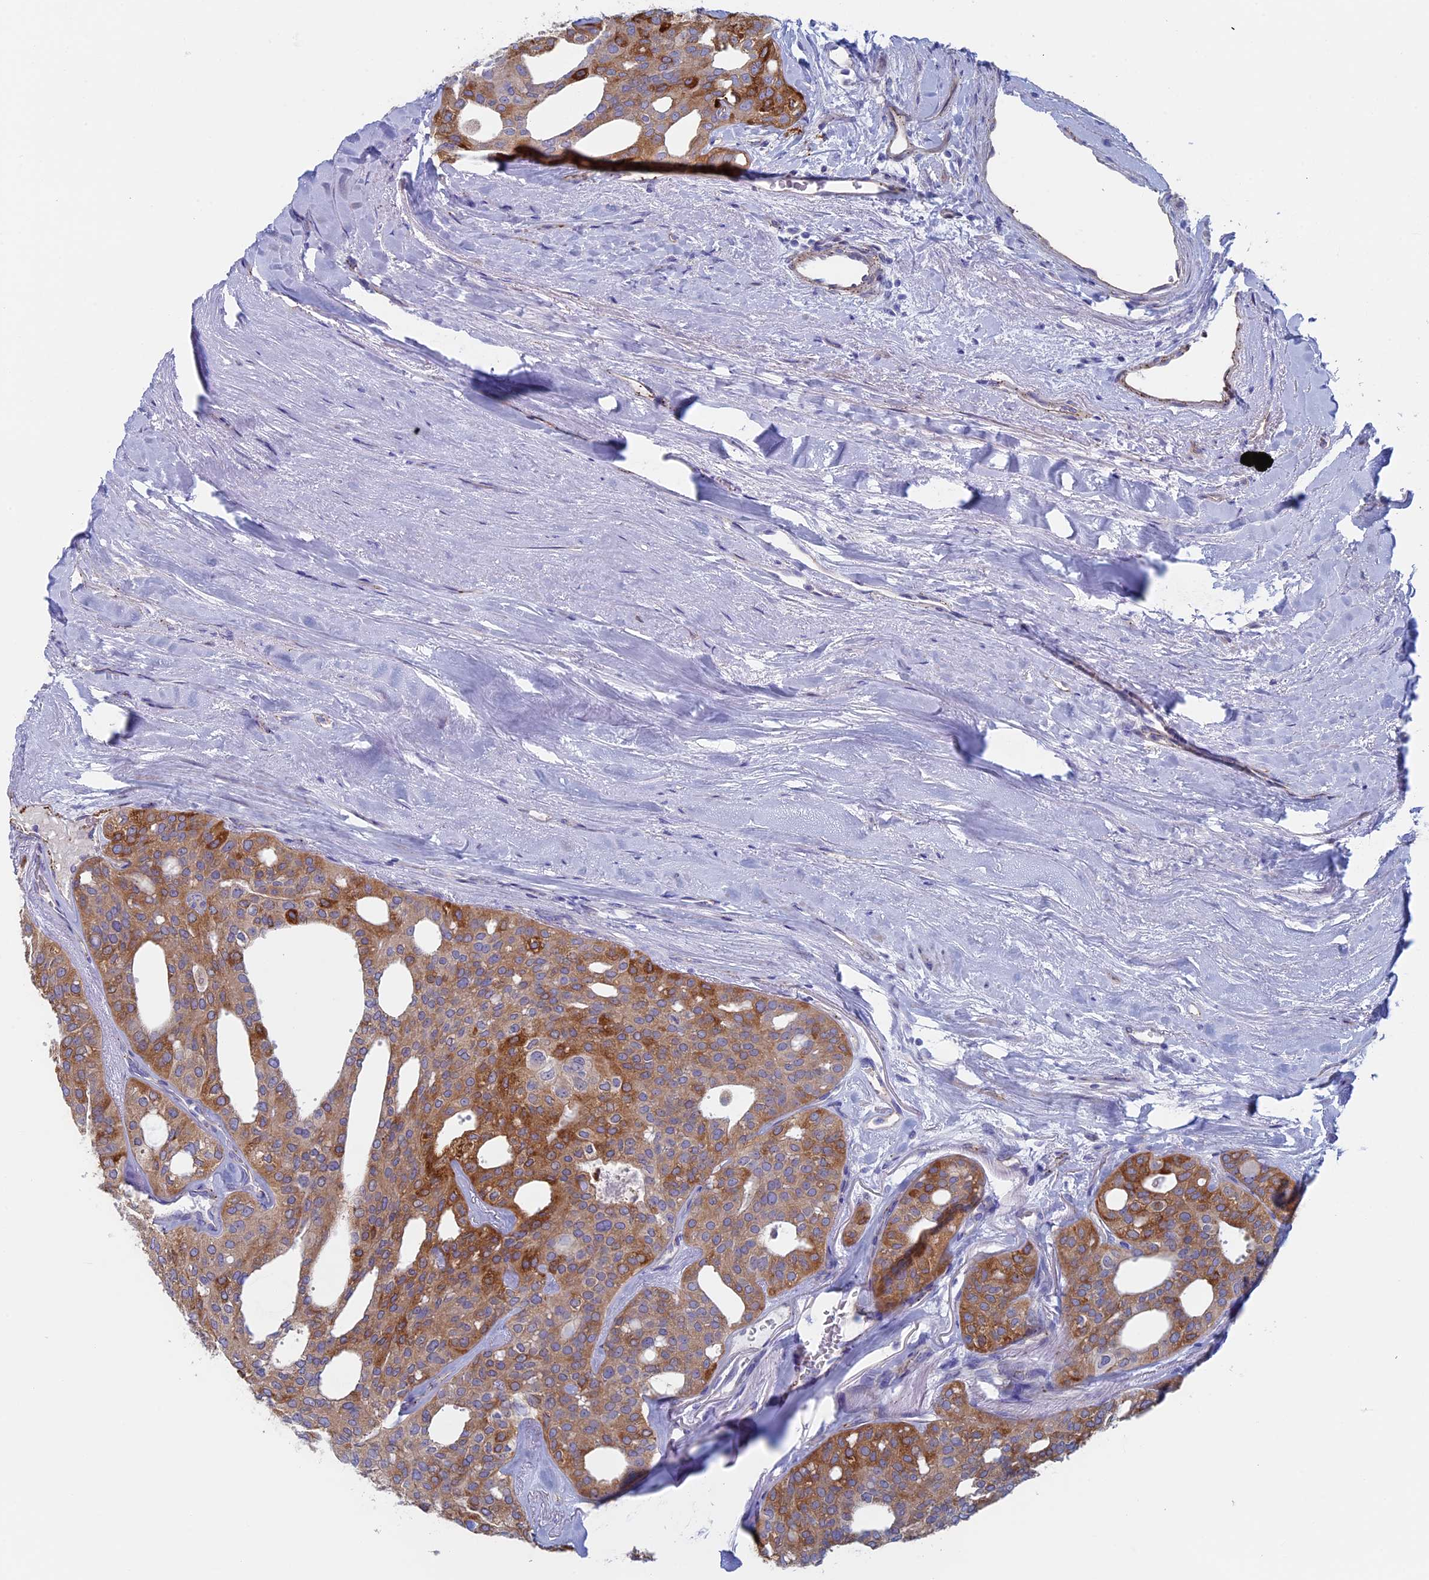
{"staining": {"intensity": "strong", "quantity": "25%-75%", "location": "cytoplasmic/membranous"}, "tissue": "thyroid cancer", "cell_type": "Tumor cells", "image_type": "cancer", "snomed": [{"axis": "morphology", "description": "Follicular adenoma carcinoma, NOS"}, {"axis": "topography", "description": "Thyroid gland"}], "caption": "This micrograph exhibits IHC staining of human thyroid follicular adenoma carcinoma, with high strong cytoplasmic/membranous staining in approximately 25%-75% of tumor cells.", "gene": "MAGEB6", "patient": {"sex": "male", "age": 75}}